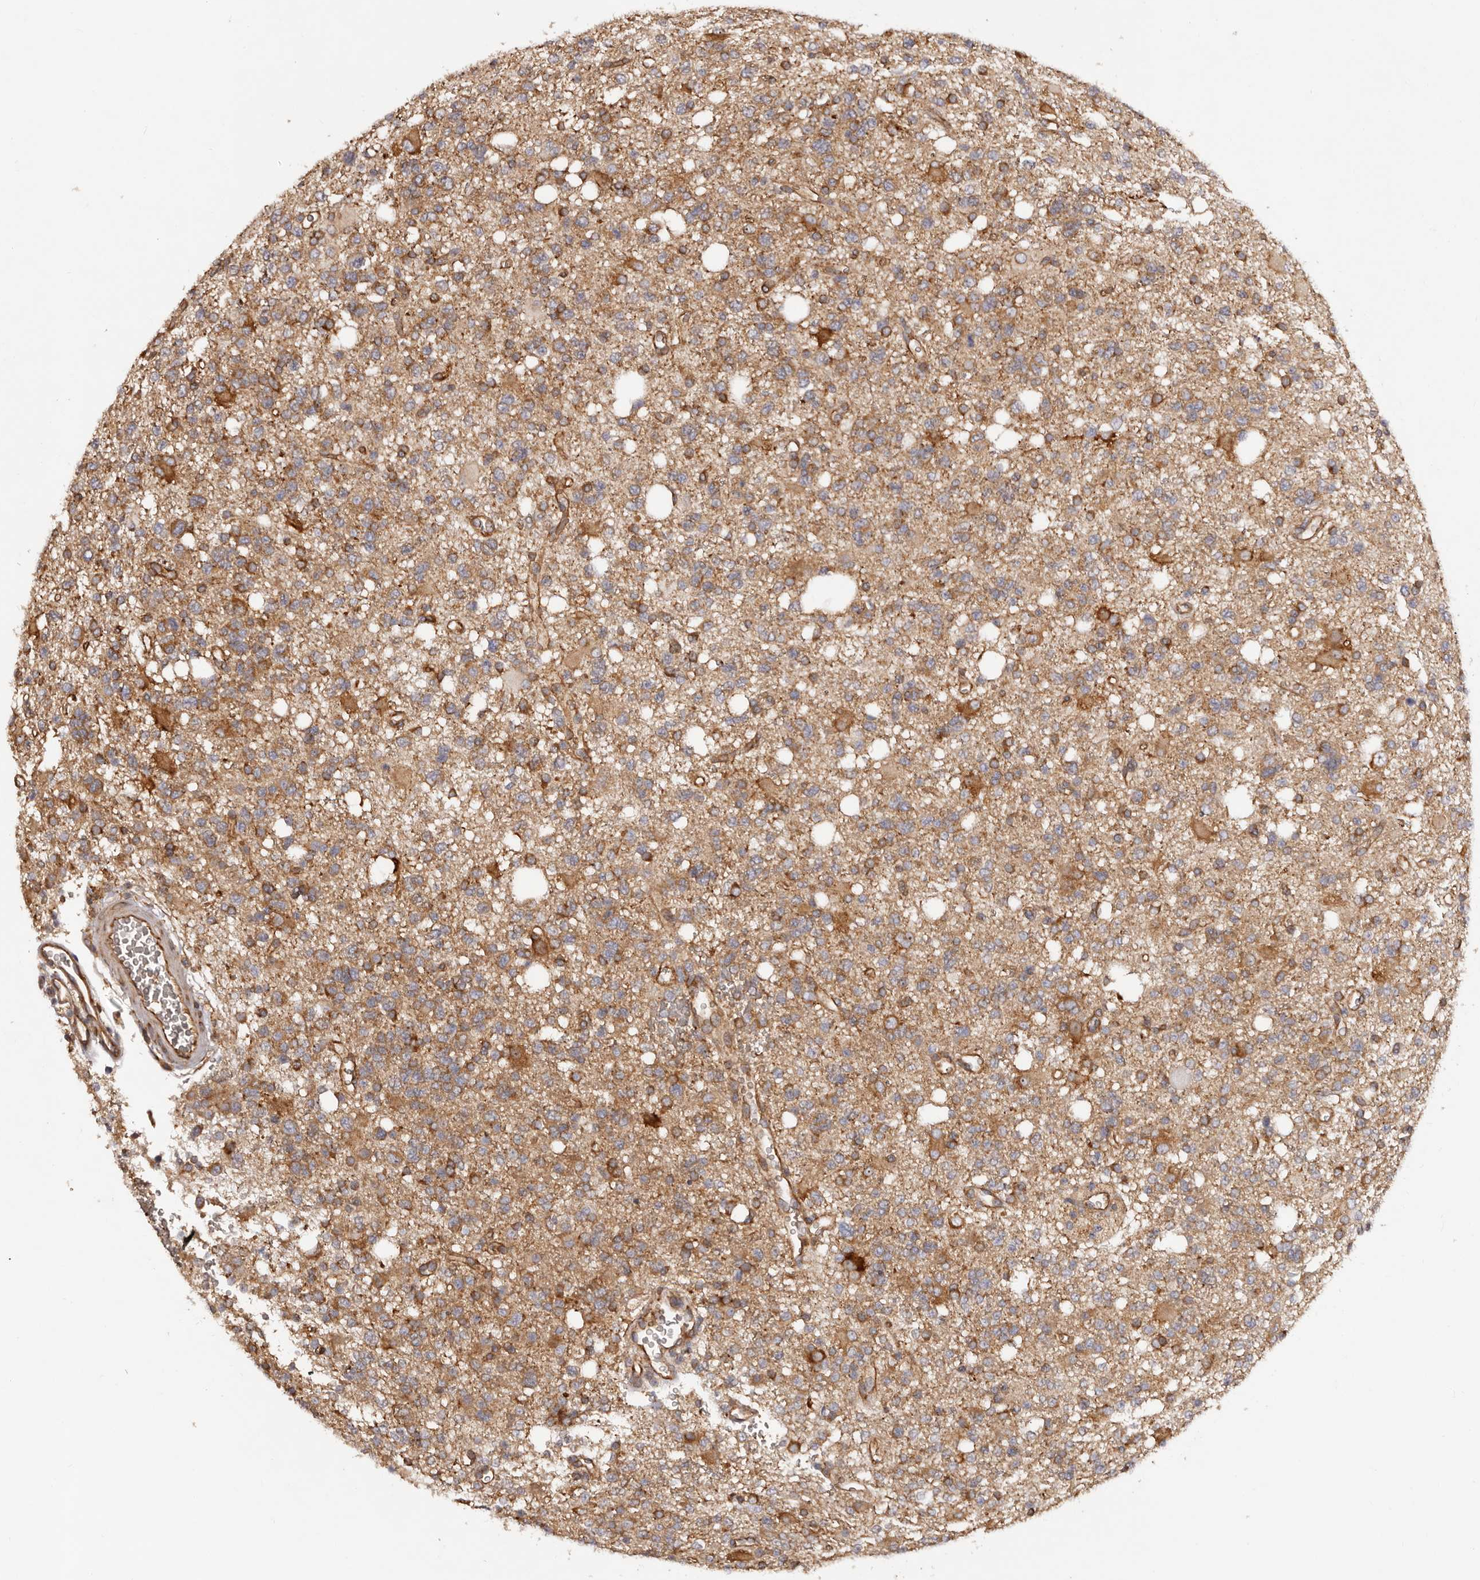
{"staining": {"intensity": "moderate", "quantity": ">75%", "location": "cytoplasmic/membranous"}, "tissue": "glioma", "cell_type": "Tumor cells", "image_type": "cancer", "snomed": [{"axis": "morphology", "description": "Glioma, malignant, High grade"}, {"axis": "topography", "description": "Brain"}], "caption": "This histopathology image demonstrates high-grade glioma (malignant) stained with IHC to label a protein in brown. The cytoplasmic/membranous of tumor cells show moderate positivity for the protein. Nuclei are counter-stained blue.", "gene": "RPS6", "patient": {"sex": "female", "age": 62}}